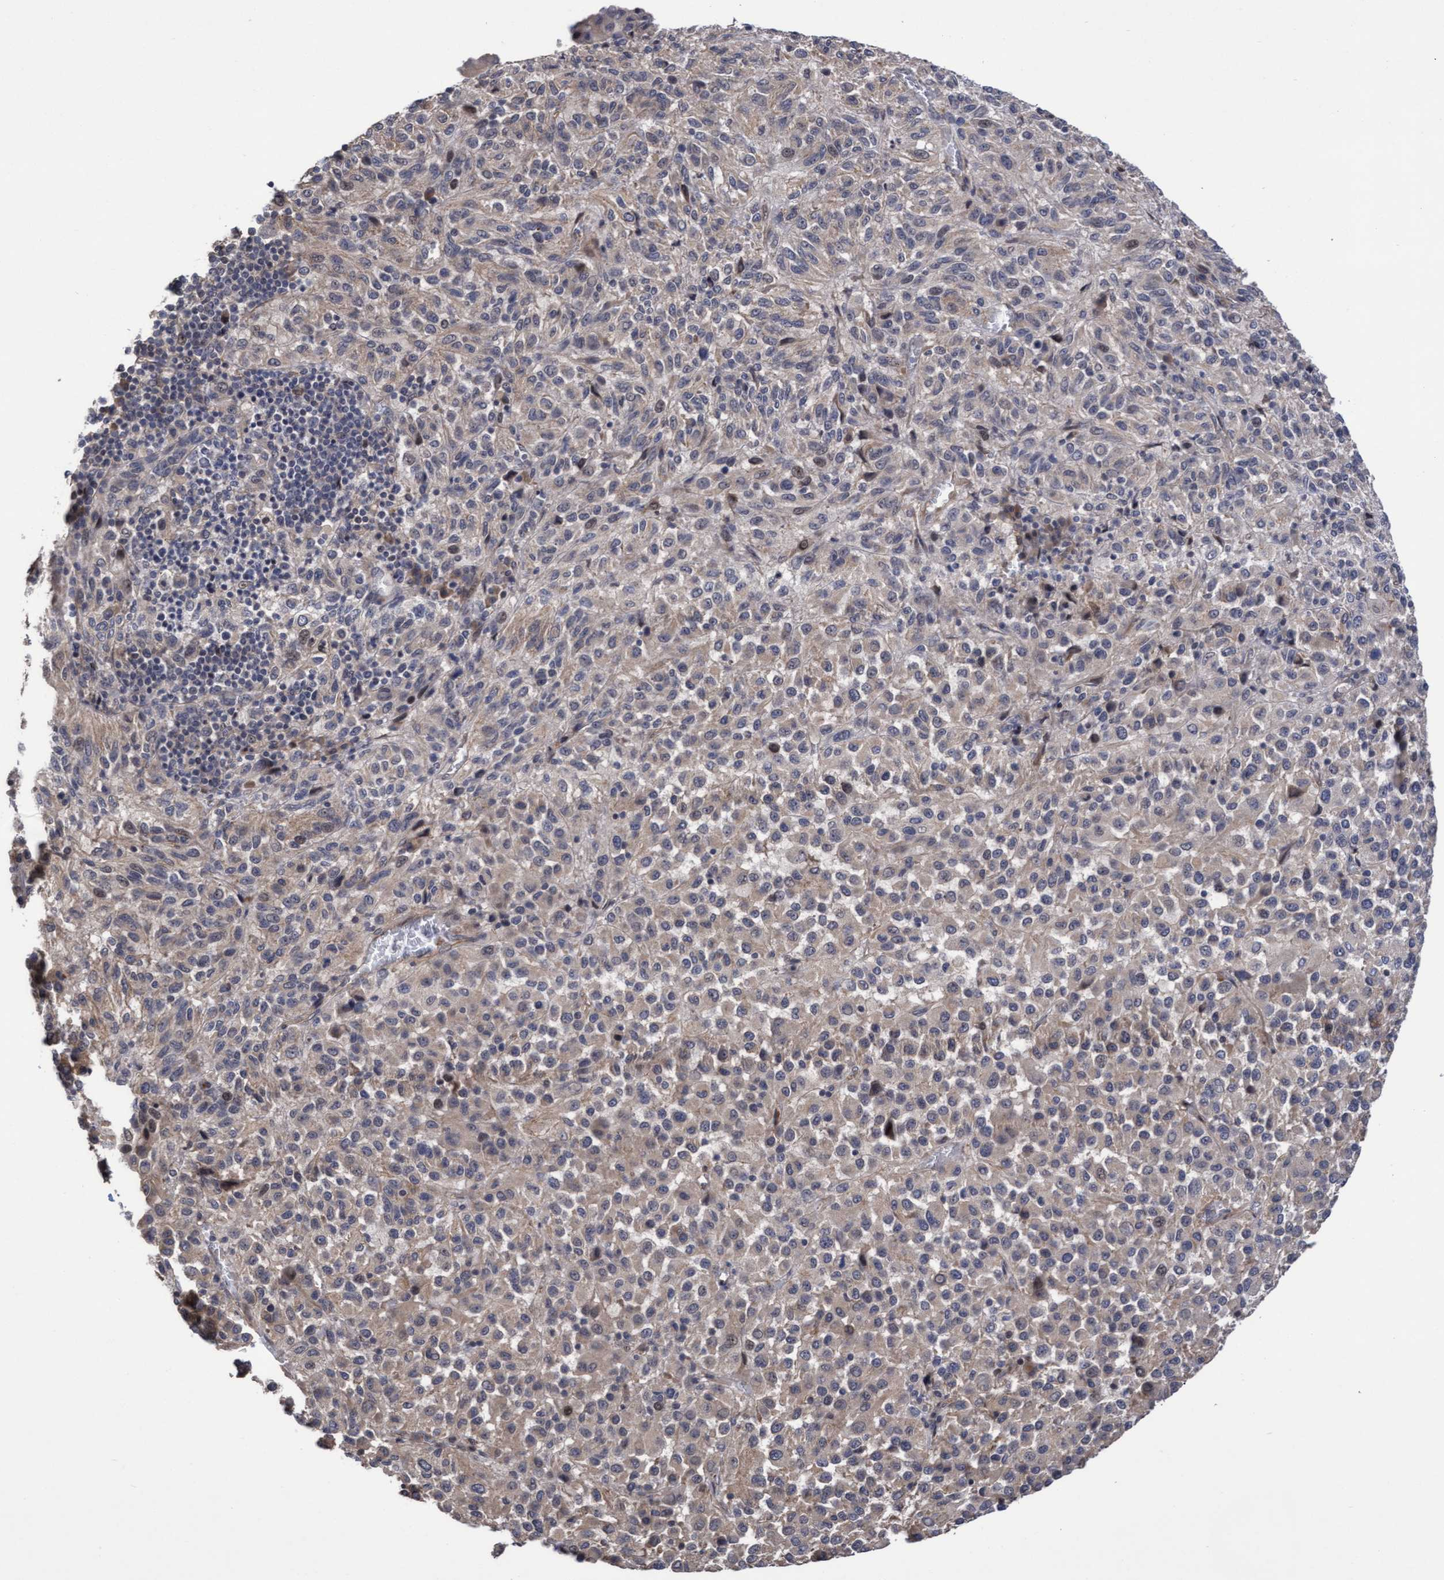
{"staining": {"intensity": "negative", "quantity": "none", "location": "none"}, "tissue": "melanoma", "cell_type": "Tumor cells", "image_type": "cancer", "snomed": [{"axis": "morphology", "description": "Malignant melanoma, Metastatic site"}, {"axis": "topography", "description": "Lung"}], "caption": "Immunohistochemistry (IHC) image of human malignant melanoma (metastatic site) stained for a protein (brown), which displays no staining in tumor cells.", "gene": "COBL", "patient": {"sex": "male", "age": 64}}